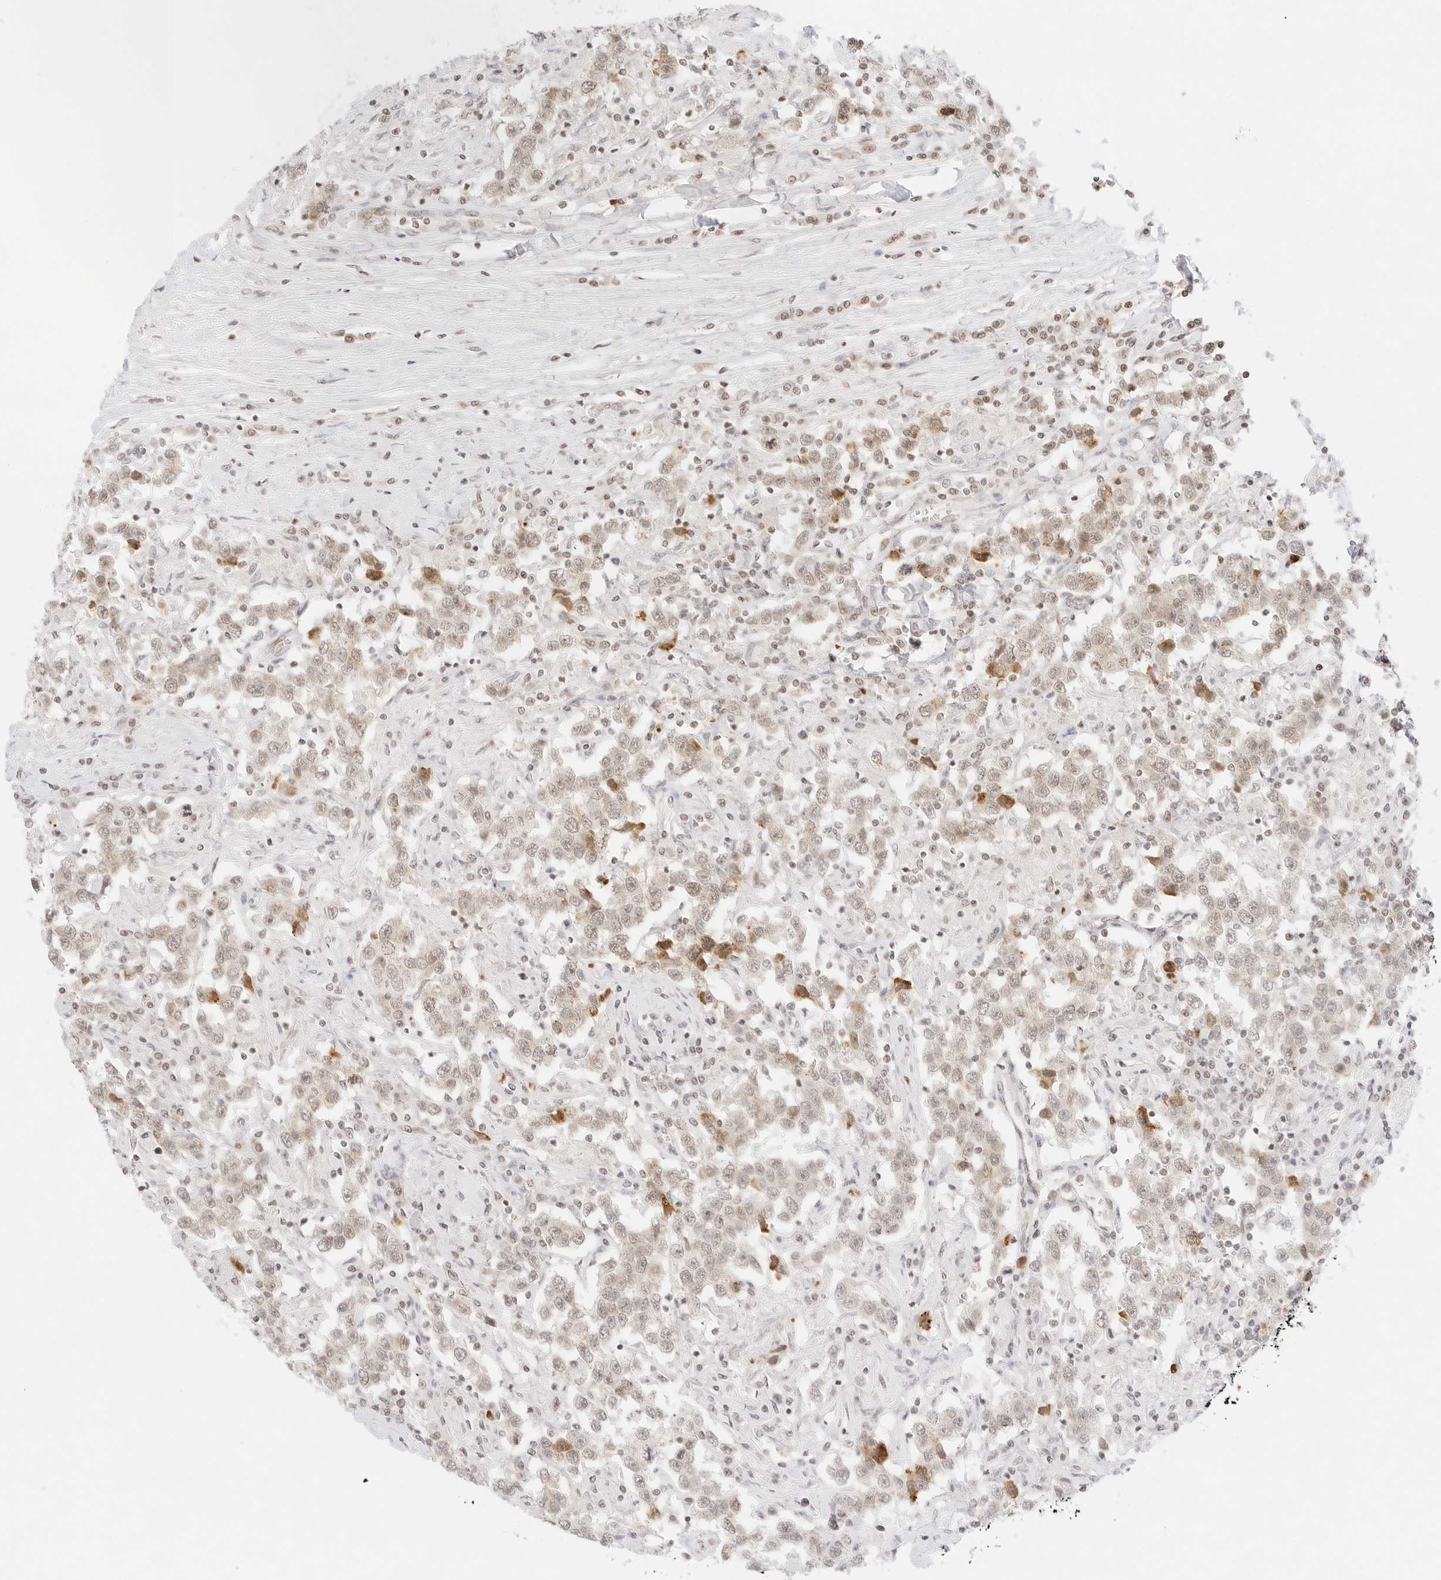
{"staining": {"intensity": "moderate", "quantity": "<25%", "location": "cytoplasmic/membranous"}, "tissue": "testis cancer", "cell_type": "Tumor cells", "image_type": "cancer", "snomed": [{"axis": "morphology", "description": "Seminoma, NOS"}, {"axis": "topography", "description": "Testis"}], "caption": "About <25% of tumor cells in human testis seminoma exhibit moderate cytoplasmic/membranous protein staining as visualized by brown immunohistochemical staining.", "gene": "GNAS", "patient": {"sex": "male", "age": 41}}